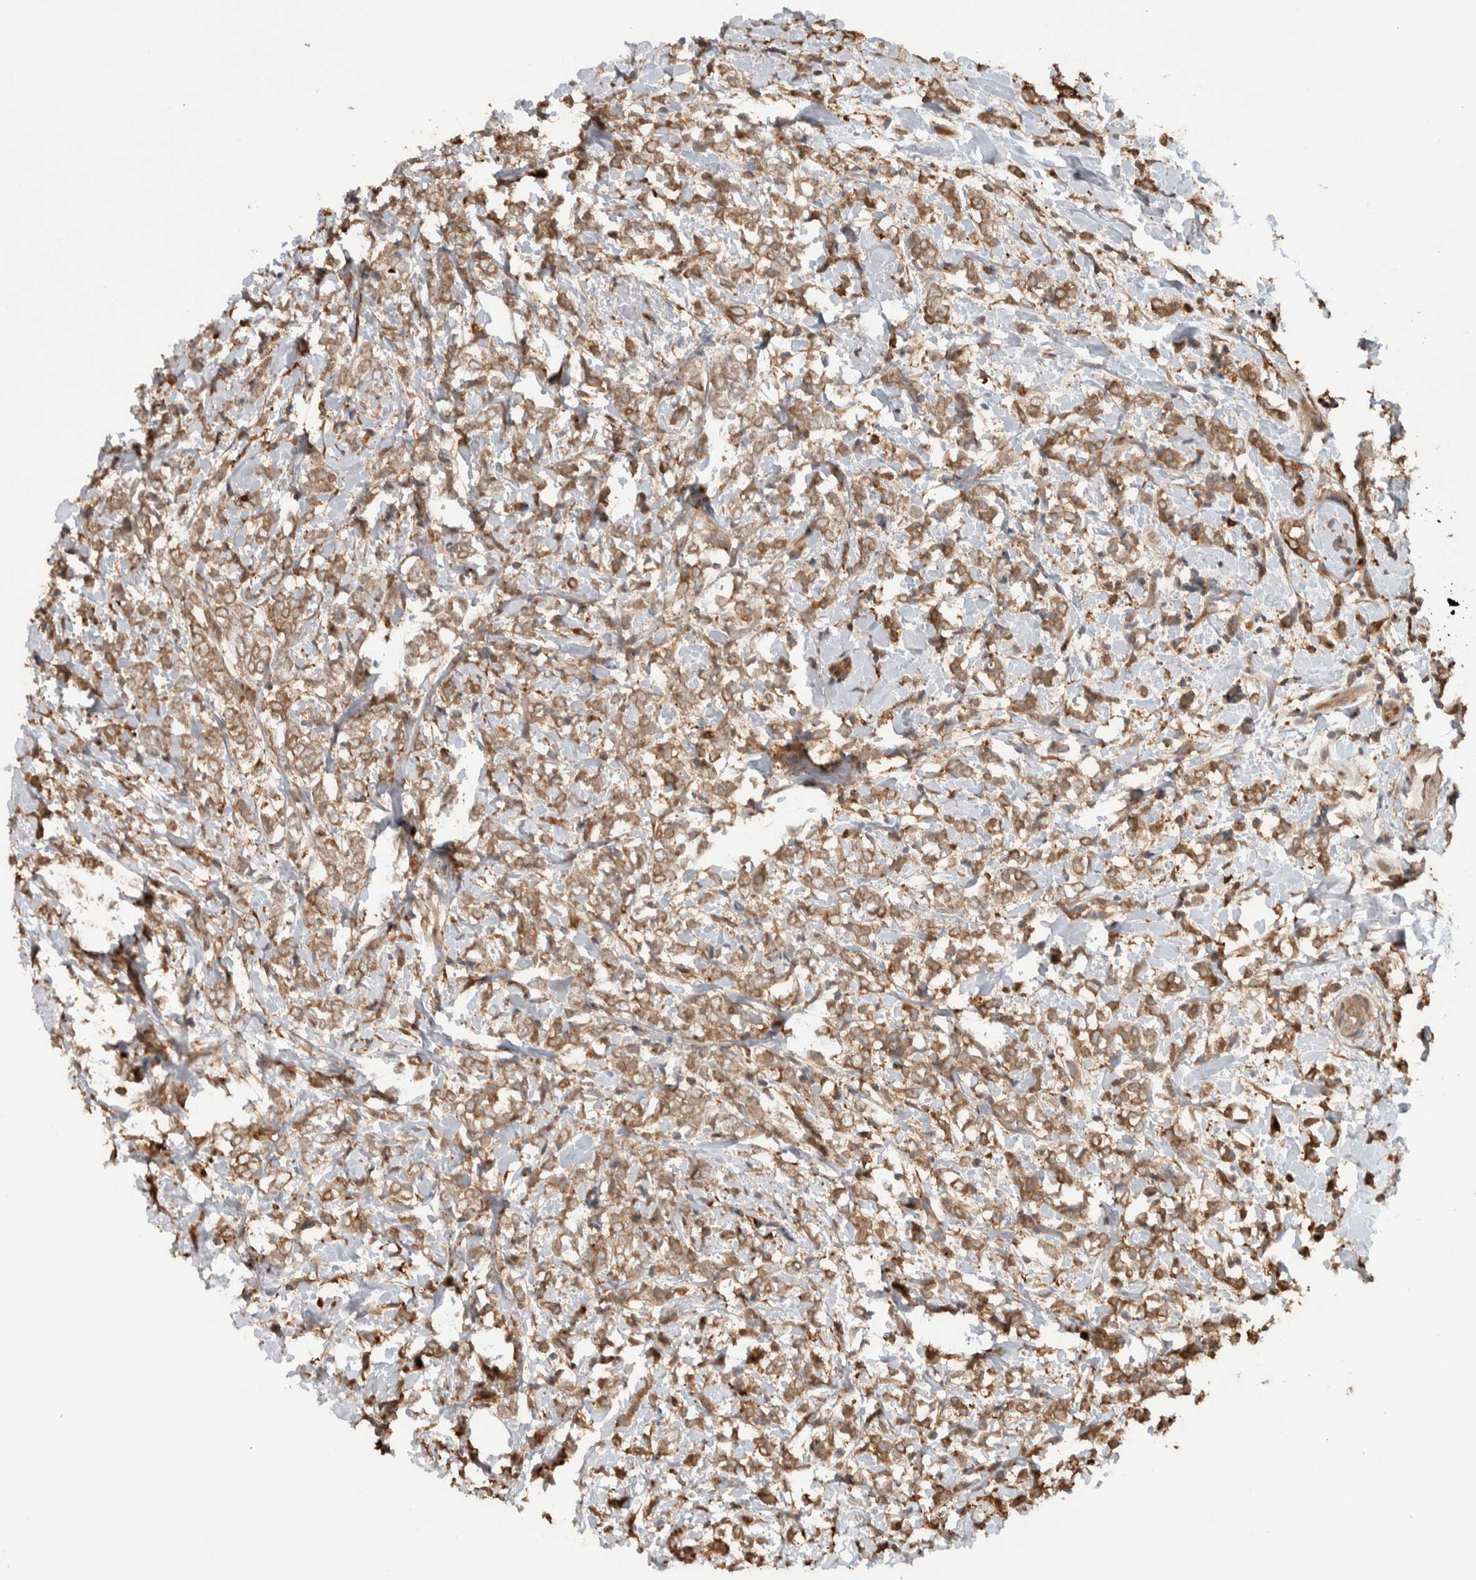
{"staining": {"intensity": "moderate", "quantity": ">75%", "location": "cytoplasmic/membranous"}, "tissue": "breast cancer", "cell_type": "Tumor cells", "image_type": "cancer", "snomed": [{"axis": "morphology", "description": "Normal tissue, NOS"}, {"axis": "morphology", "description": "Lobular carcinoma"}, {"axis": "topography", "description": "Breast"}], "caption": "Human breast cancer stained for a protein (brown) reveals moderate cytoplasmic/membranous positive expression in approximately >75% of tumor cells.", "gene": "CNTROB", "patient": {"sex": "female", "age": 47}}